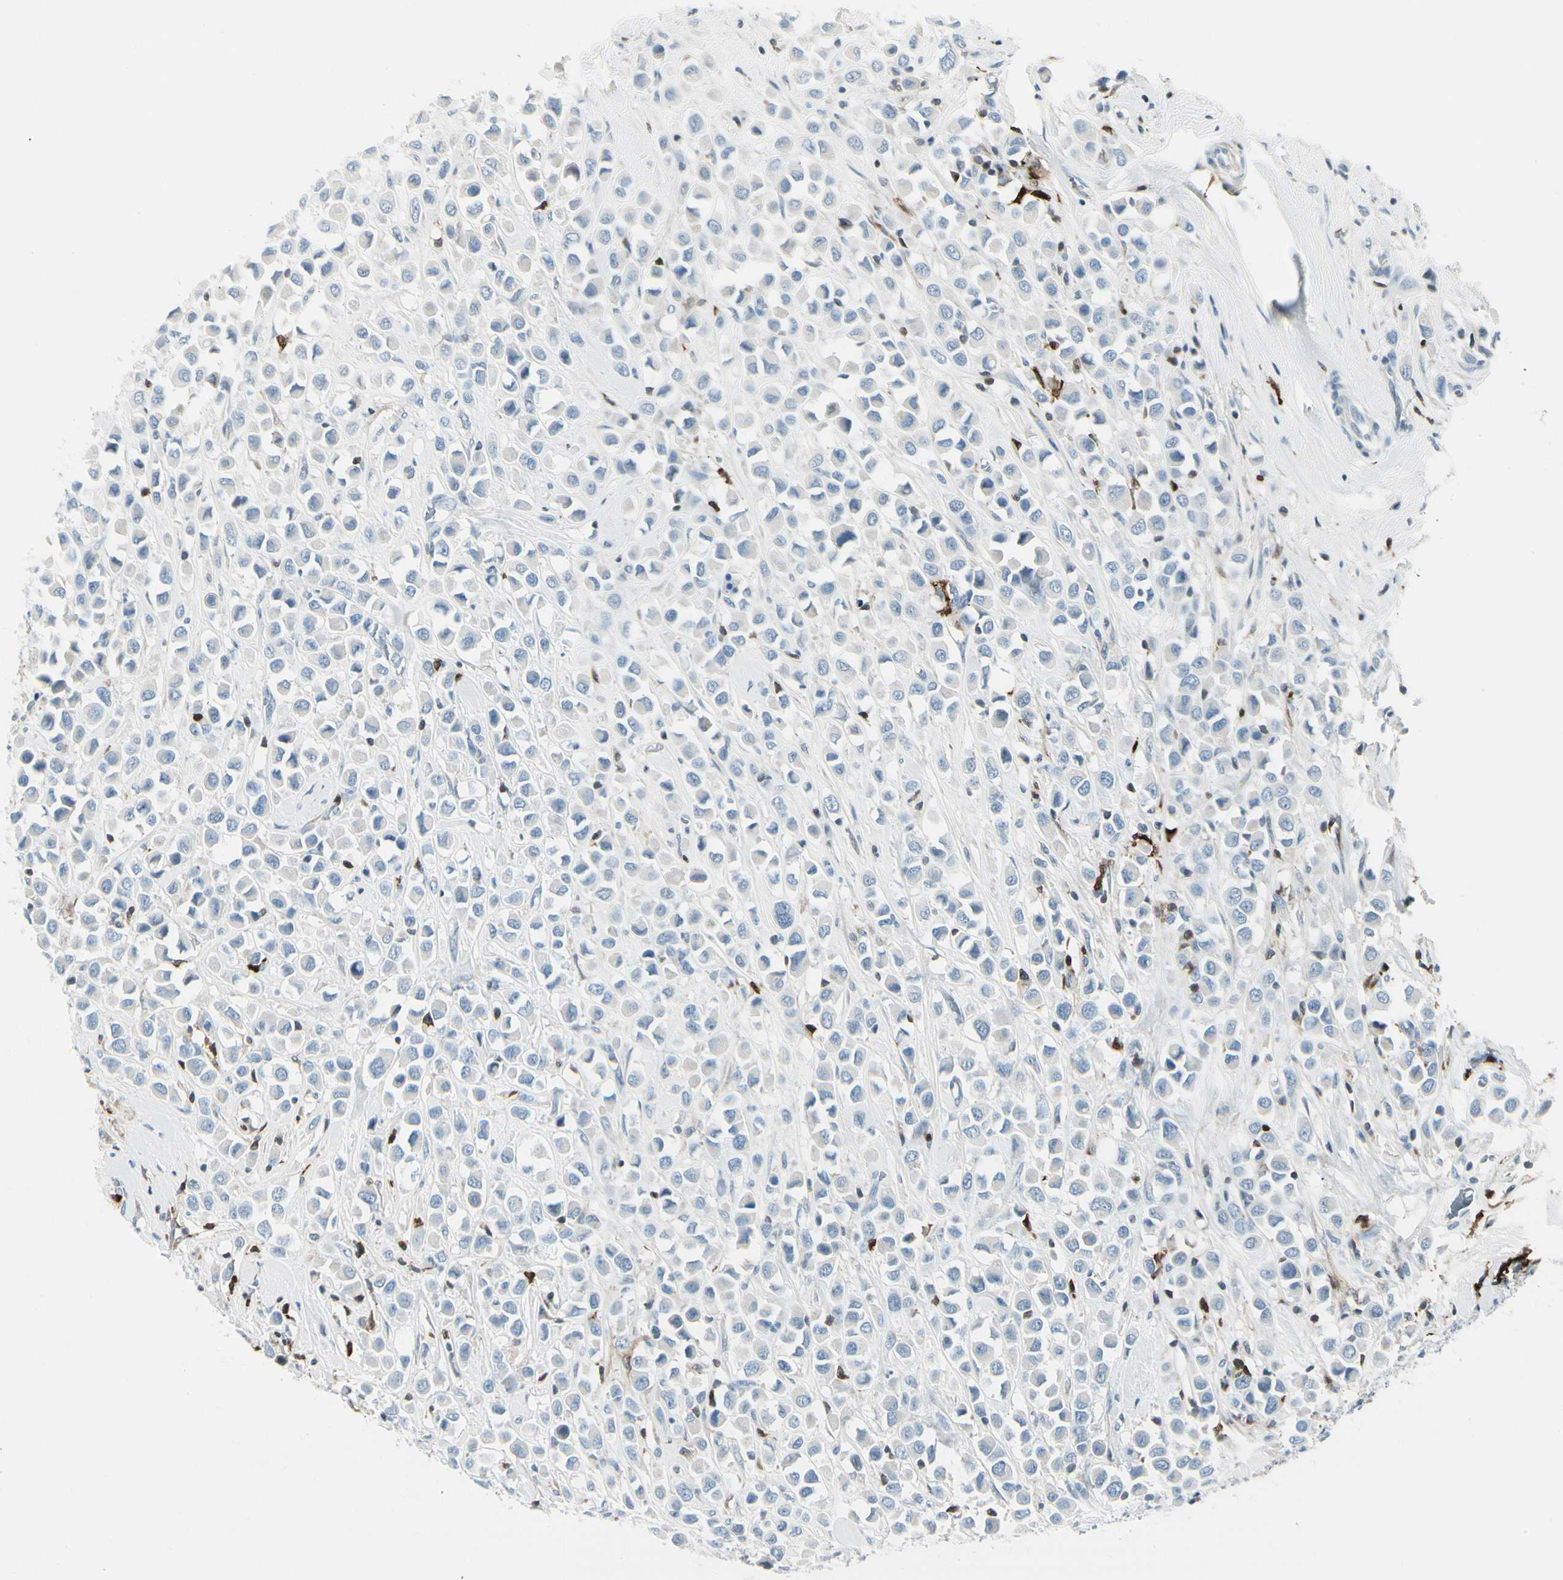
{"staining": {"intensity": "negative", "quantity": "none", "location": "none"}, "tissue": "breast cancer", "cell_type": "Tumor cells", "image_type": "cancer", "snomed": [{"axis": "morphology", "description": "Duct carcinoma"}, {"axis": "topography", "description": "Breast"}], "caption": "This is an immunohistochemistry (IHC) micrograph of intraductal carcinoma (breast). There is no staining in tumor cells.", "gene": "TRAF1", "patient": {"sex": "female", "age": 61}}